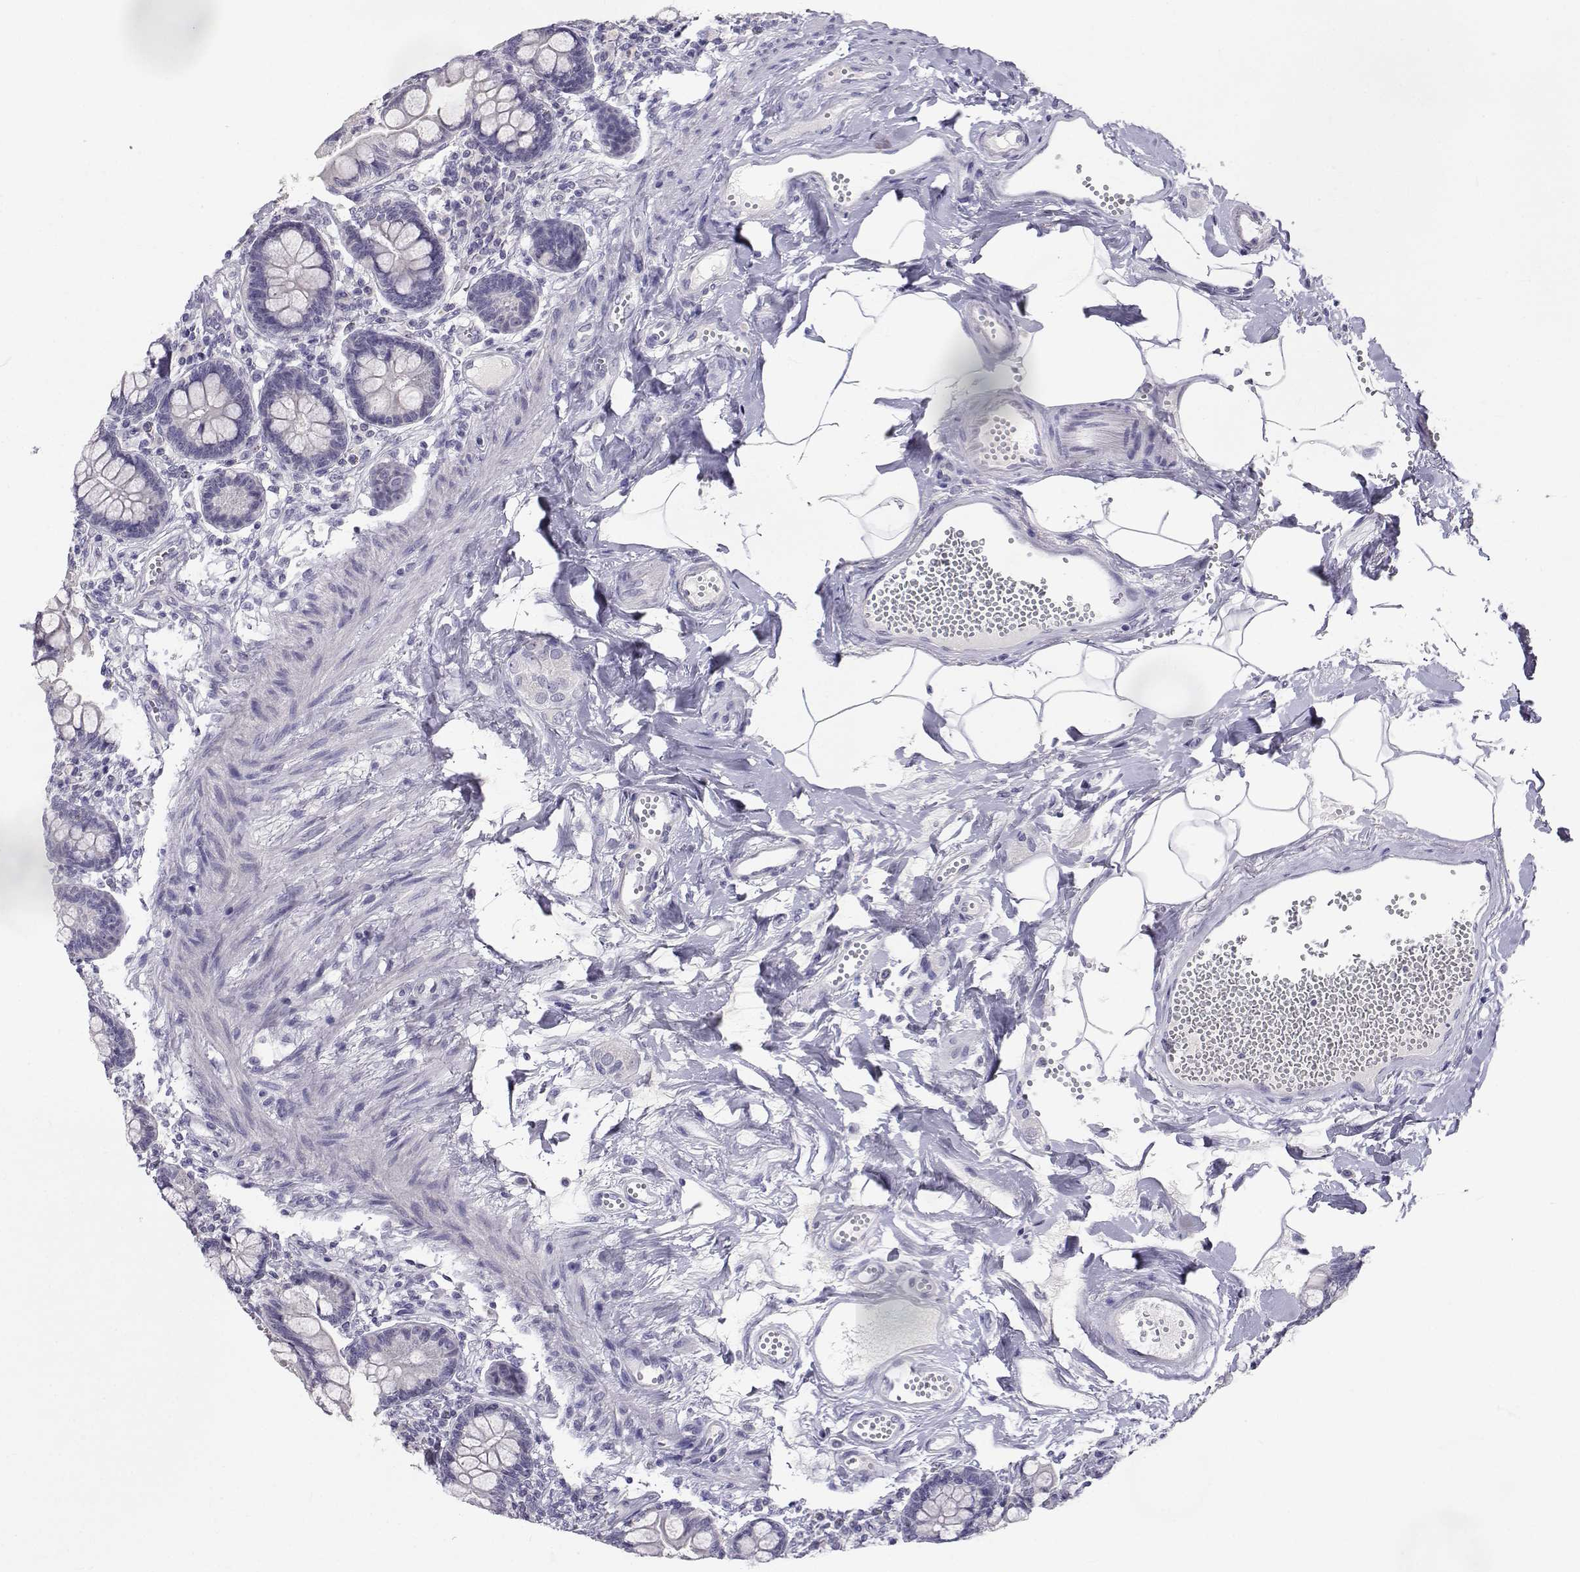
{"staining": {"intensity": "negative", "quantity": "none", "location": "none"}, "tissue": "small intestine", "cell_type": "Glandular cells", "image_type": "normal", "snomed": [{"axis": "morphology", "description": "Normal tissue, NOS"}, {"axis": "topography", "description": "Small intestine"}], "caption": "The histopathology image shows no significant positivity in glandular cells of small intestine.", "gene": "SLC6A3", "patient": {"sex": "female", "age": 56}}